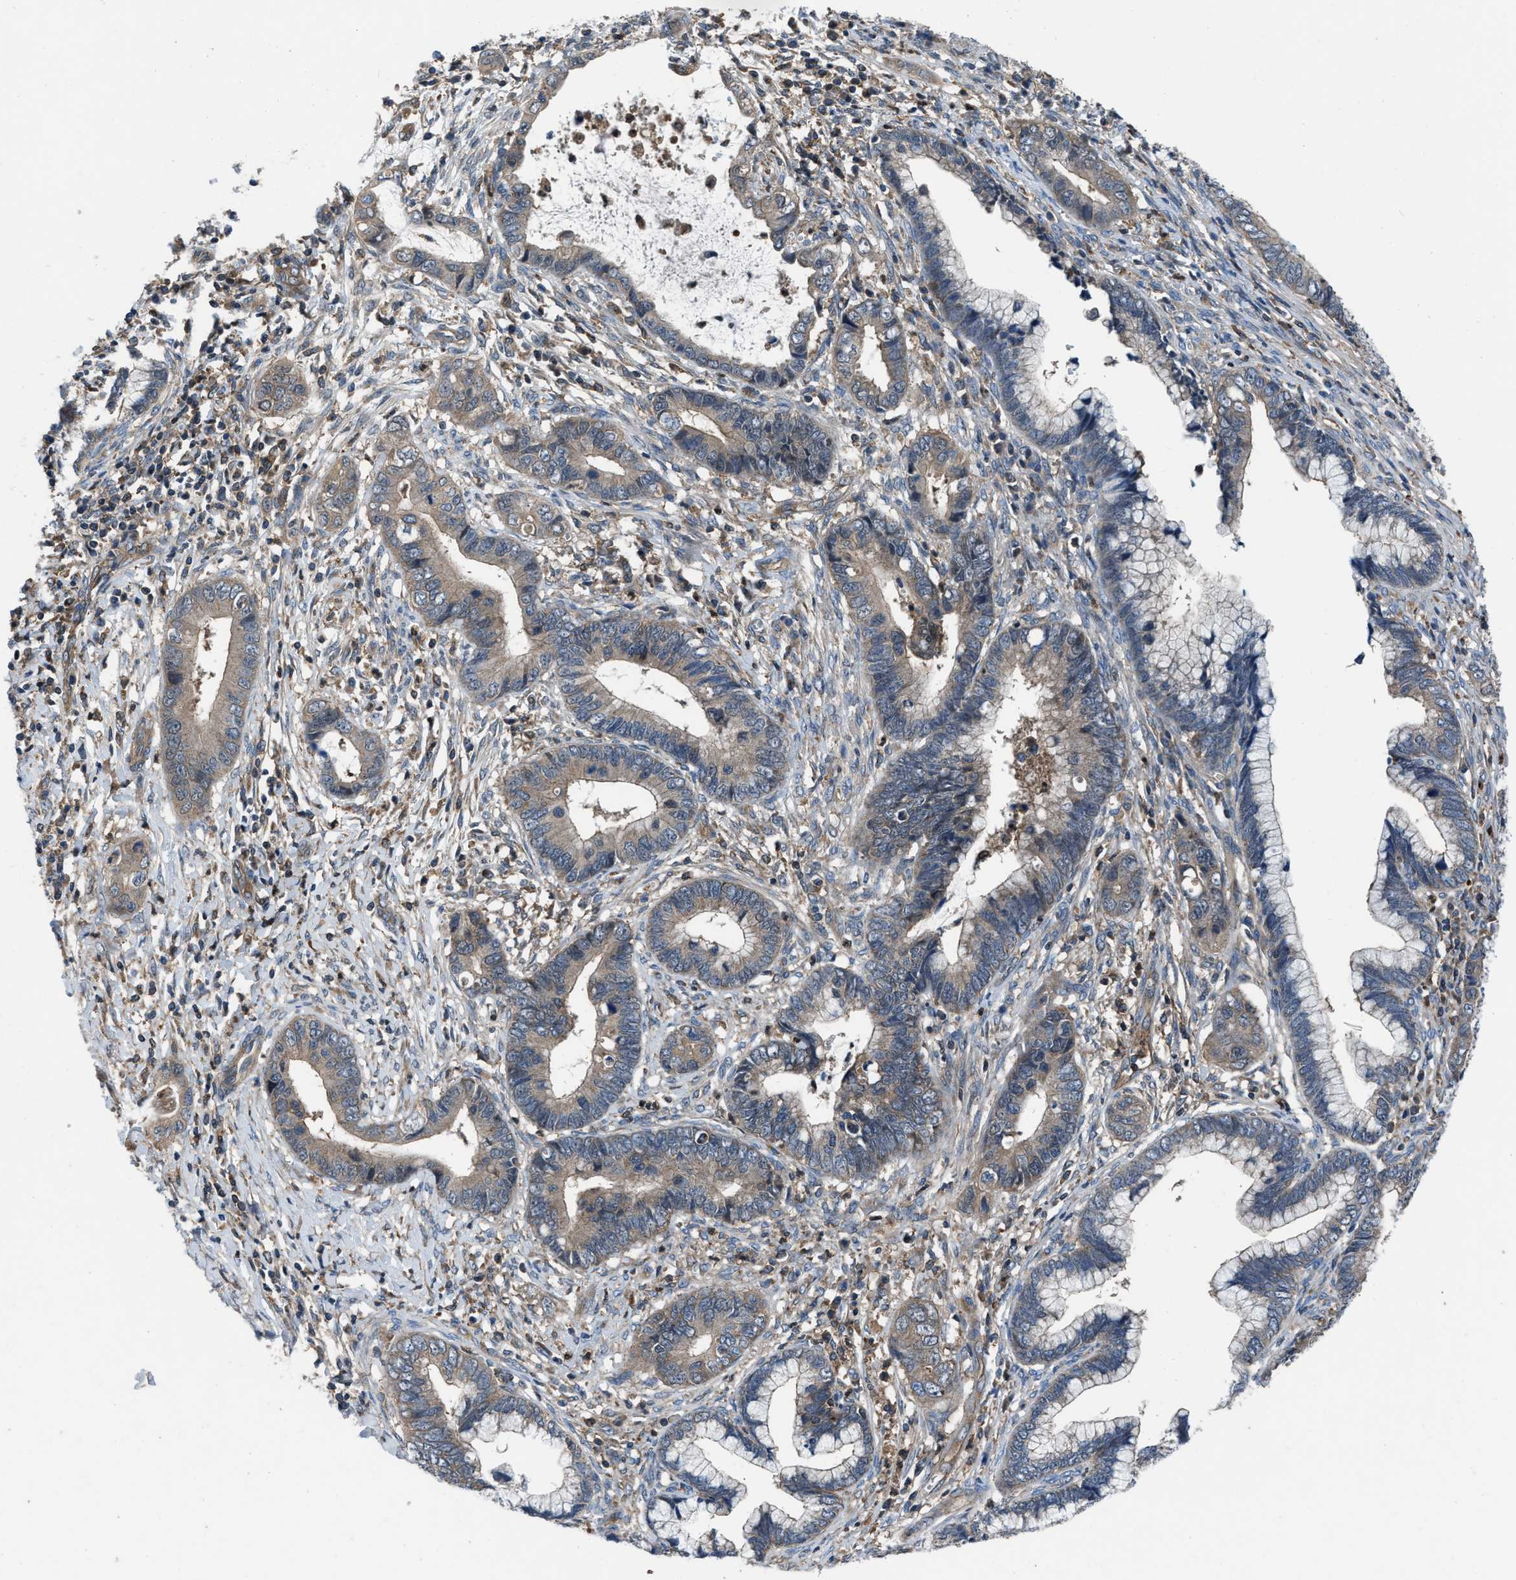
{"staining": {"intensity": "weak", "quantity": "25%-75%", "location": "cytoplasmic/membranous"}, "tissue": "cervical cancer", "cell_type": "Tumor cells", "image_type": "cancer", "snomed": [{"axis": "morphology", "description": "Adenocarcinoma, NOS"}, {"axis": "topography", "description": "Cervix"}], "caption": "A brown stain labels weak cytoplasmic/membranous staining of a protein in human cervical adenocarcinoma tumor cells.", "gene": "USP25", "patient": {"sex": "female", "age": 44}}